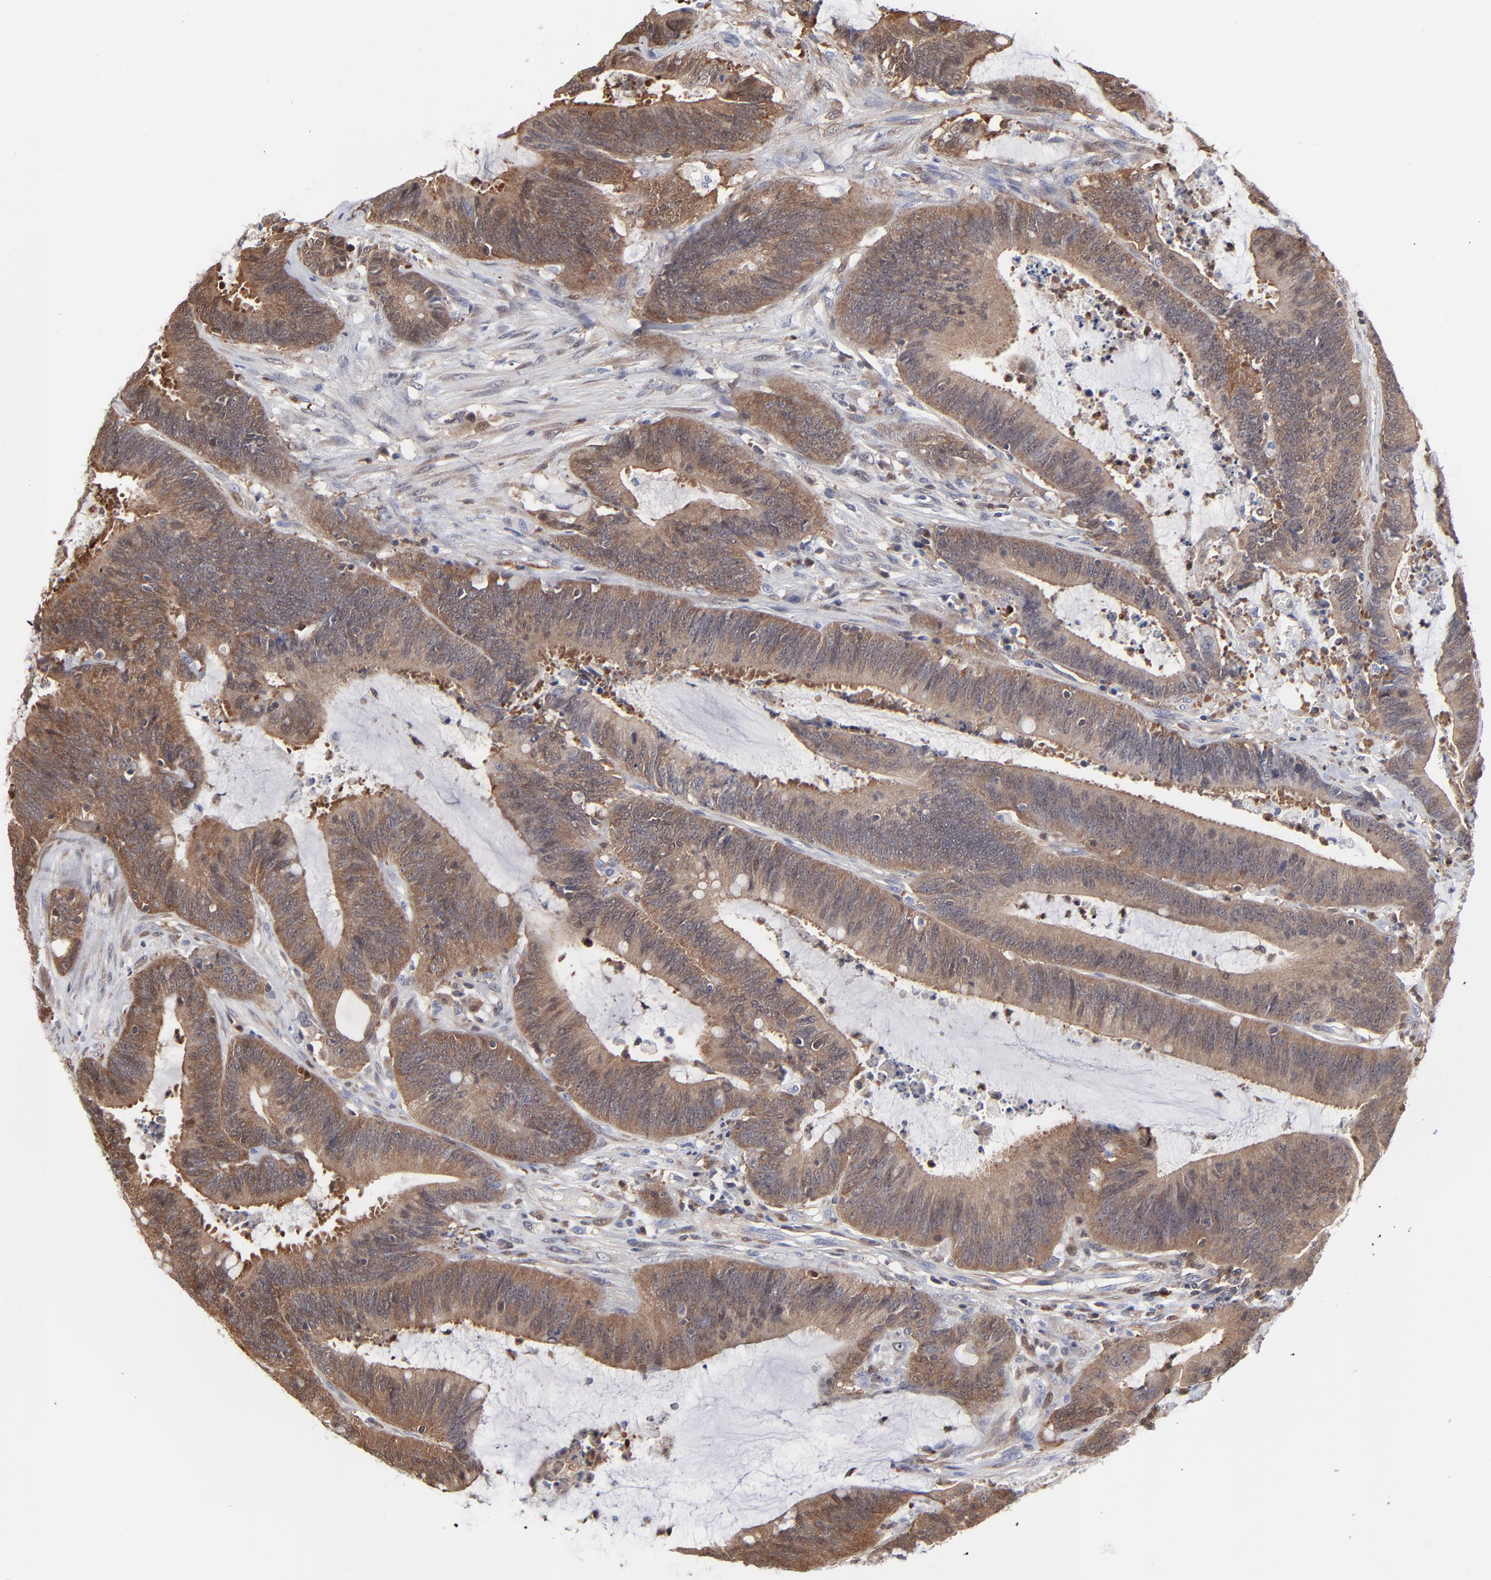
{"staining": {"intensity": "moderate", "quantity": ">75%", "location": "cytoplasmic/membranous"}, "tissue": "colorectal cancer", "cell_type": "Tumor cells", "image_type": "cancer", "snomed": [{"axis": "morphology", "description": "Adenocarcinoma, NOS"}, {"axis": "topography", "description": "Rectum"}], "caption": "Tumor cells exhibit medium levels of moderate cytoplasmic/membranous staining in about >75% of cells in human colorectal cancer (adenocarcinoma).", "gene": "MAP2K1", "patient": {"sex": "female", "age": 66}}